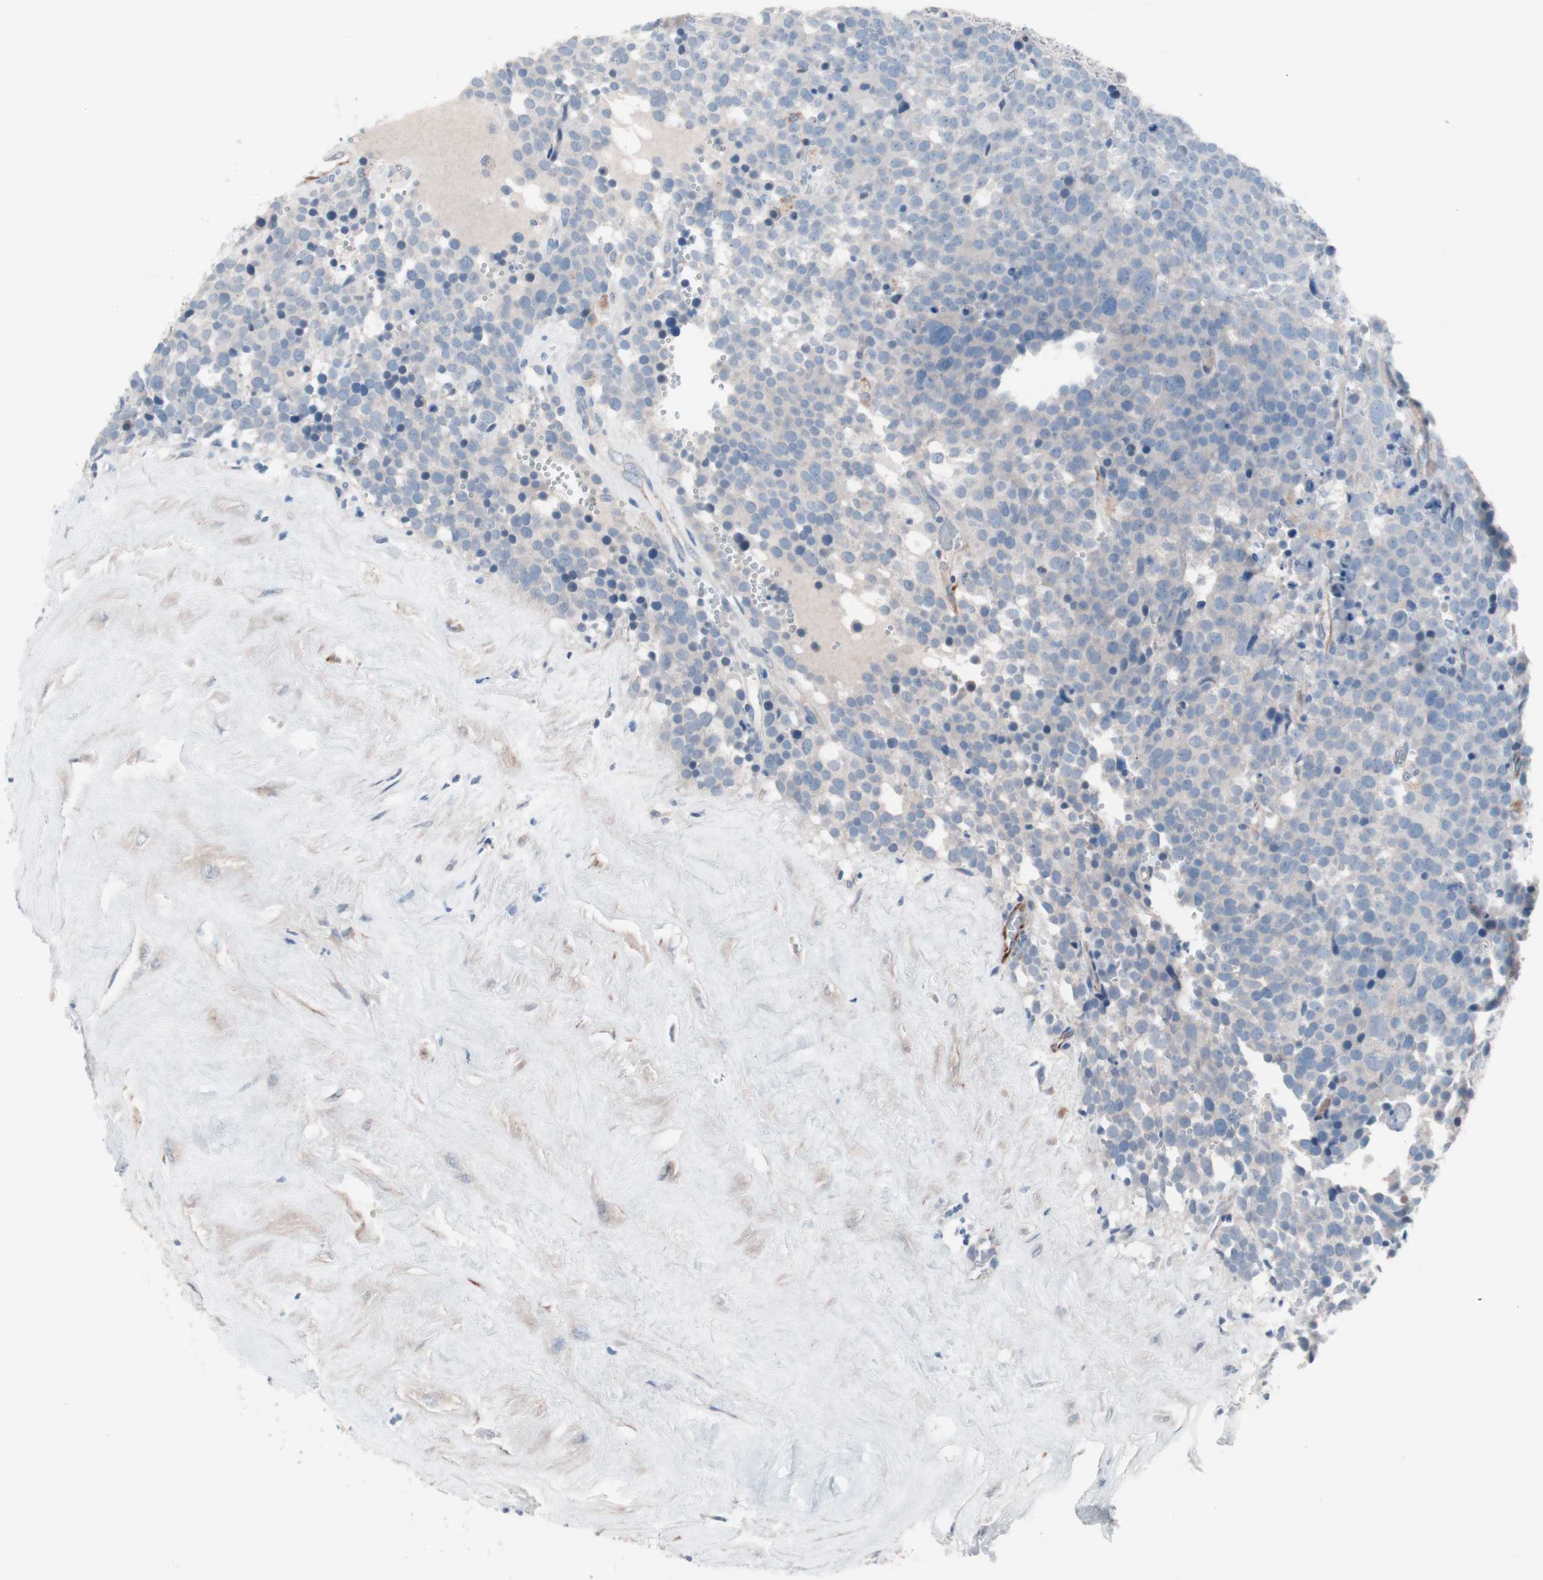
{"staining": {"intensity": "negative", "quantity": "none", "location": "none"}, "tissue": "testis cancer", "cell_type": "Tumor cells", "image_type": "cancer", "snomed": [{"axis": "morphology", "description": "Seminoma, NOS"}, {"axis": "topography", "description": "Testis"}], "caption": "This micrograph is of testis cancer (seminoma) stained with immunohistochemistry (IHC) to label a protein in brown with the nuclei are counter-stained blue. There is no expression in tumor cells.", "gene": "ULBP1", "patient": {"sex": "male", "age": 71}}